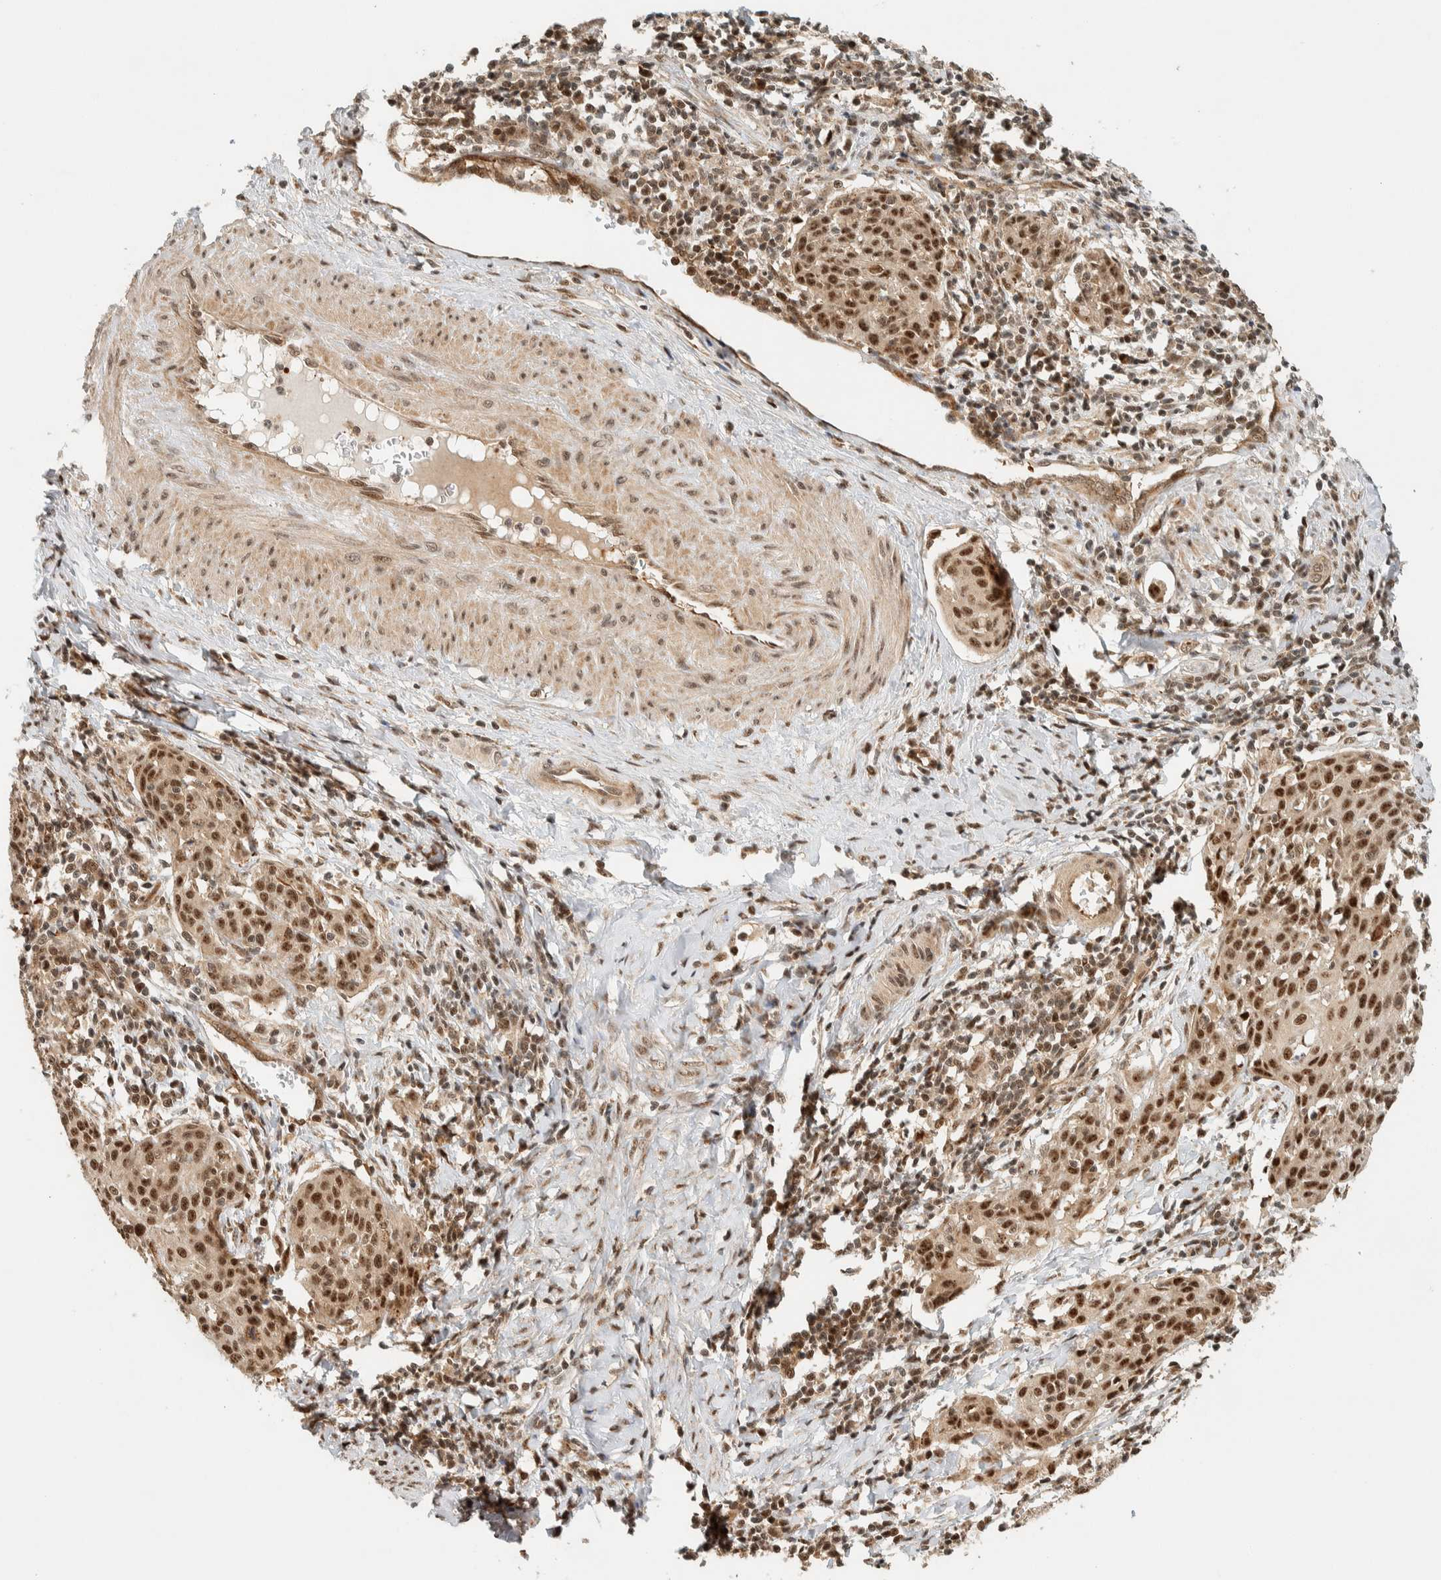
{"staining": {"intensity": "strong", "quantity": ">75%", "location": "nuclear"}, "tissue": "cervical cancer", "cell_type": "Tumor cells", "image_type": "cancer", "snomed": [{"axis": "morphology", "description": "Squamous cell carcinoma, NOS"}, {"axis": "topography", "description": "Cervix"}], "caption": "The photomicrograph reveals a brown stain indicating the presence of a protein in the nuclear of tumor cells in cervical squamous cell carcinoma. Using DAB (brown) and hematoxylin (blue) stains, captured at high magnification using brightfield microscopy.", "gene": "SIK1", "patient": {"sex": "female", "age": 38}}